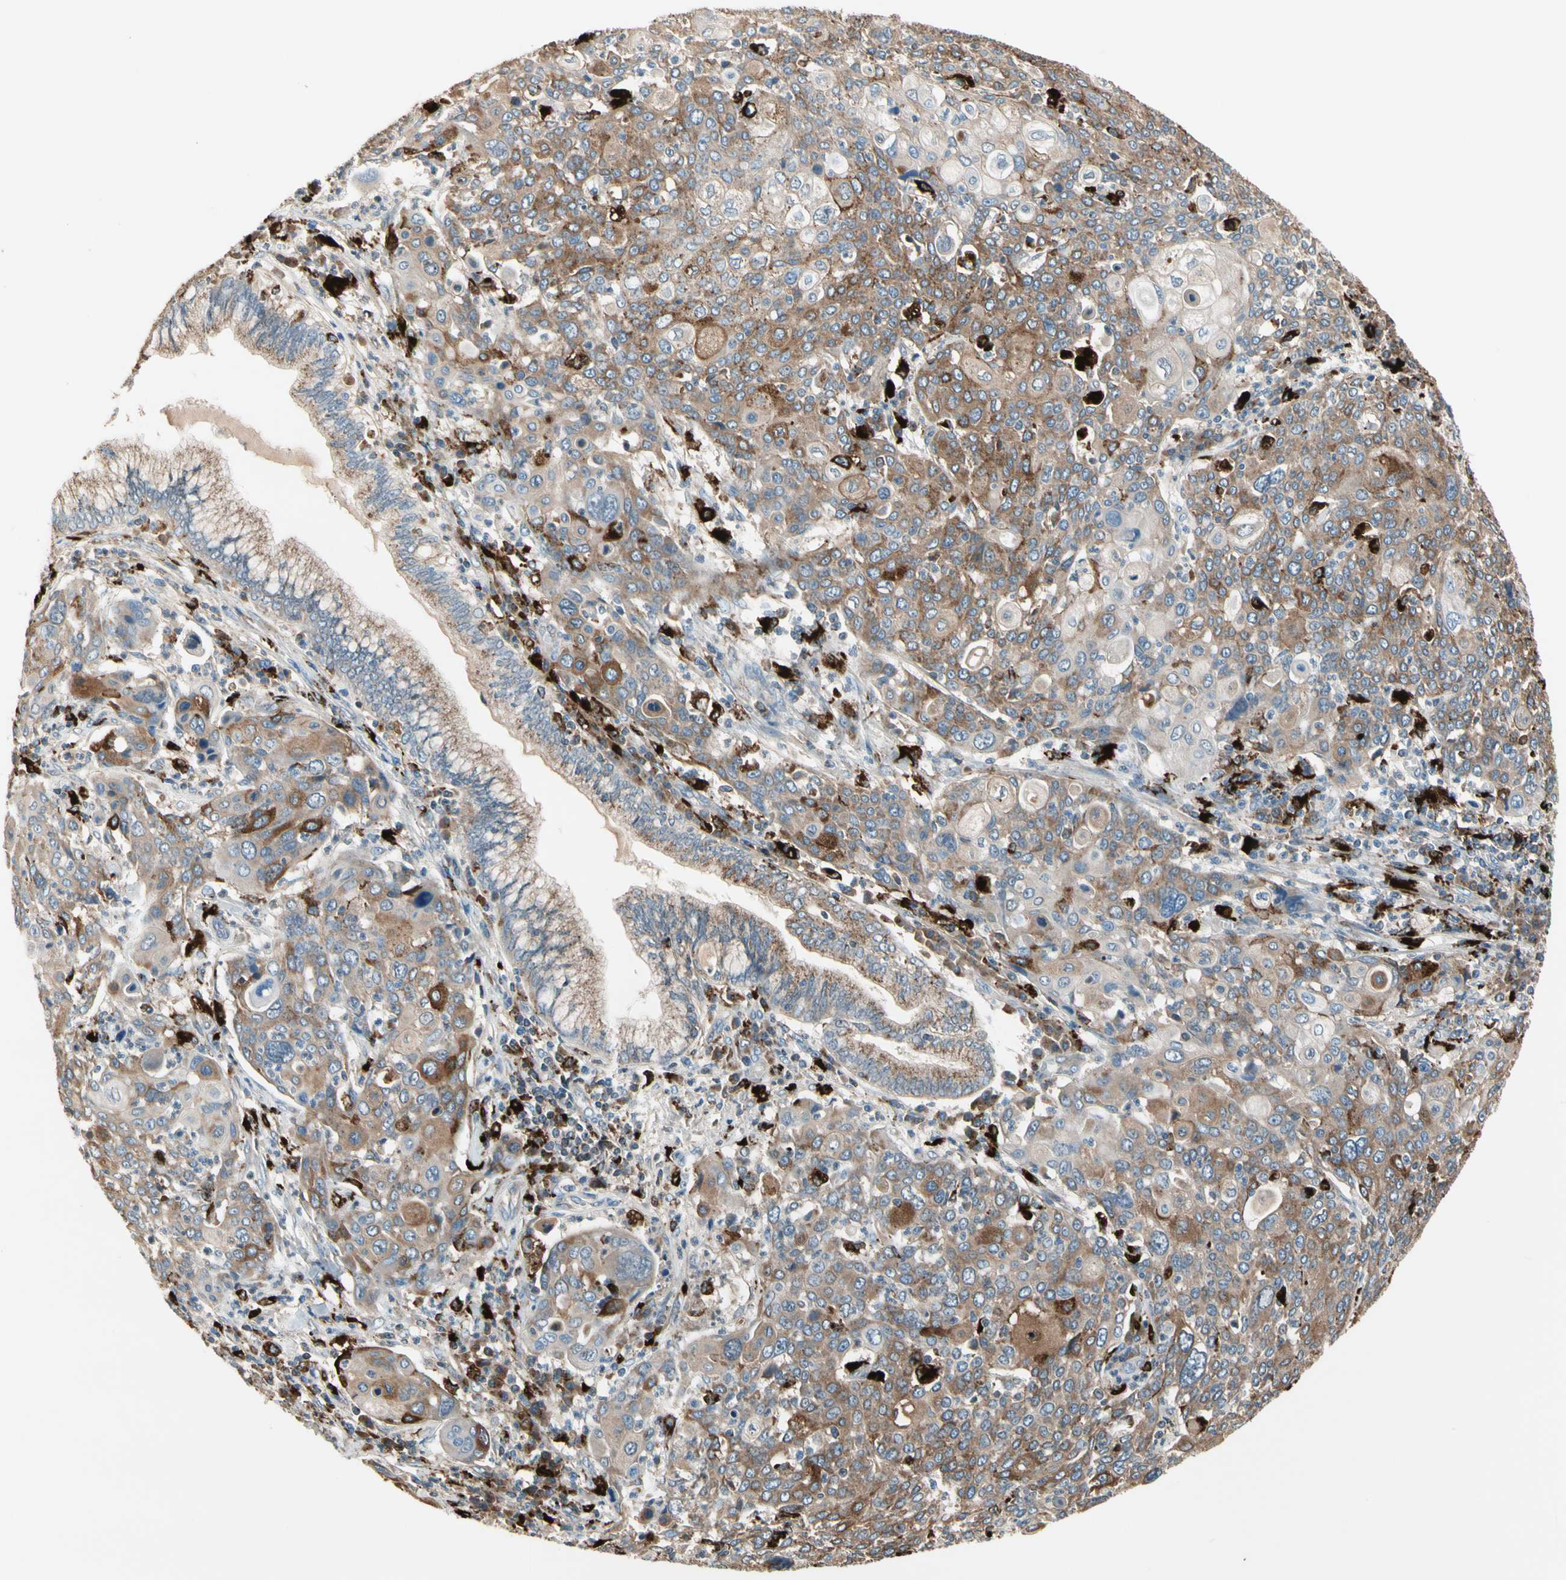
{"staining": {"intensity": "moderate", "quantity": ">75%", "location": "cytoplasmic/membranous"}, "tissue": "cervical cancer", "cell_type": "Tumor cells", "image_type": "cancer", "snomed": [{"axis": "morphology", "description": "Squamous cell carcinoma, NOS"}, {"axis": "topography", "description": "Cervix"}], "caption": "A histopathology image showing moderate cytoplasmic/membranous staining in approximately >75% of tumor cells in cervical cancer (squamous cell carcinoma), as visualized by brown immunohistochemical staining.", "gene": "GM2A", "patient": {"sex": "female", "age": 40}}